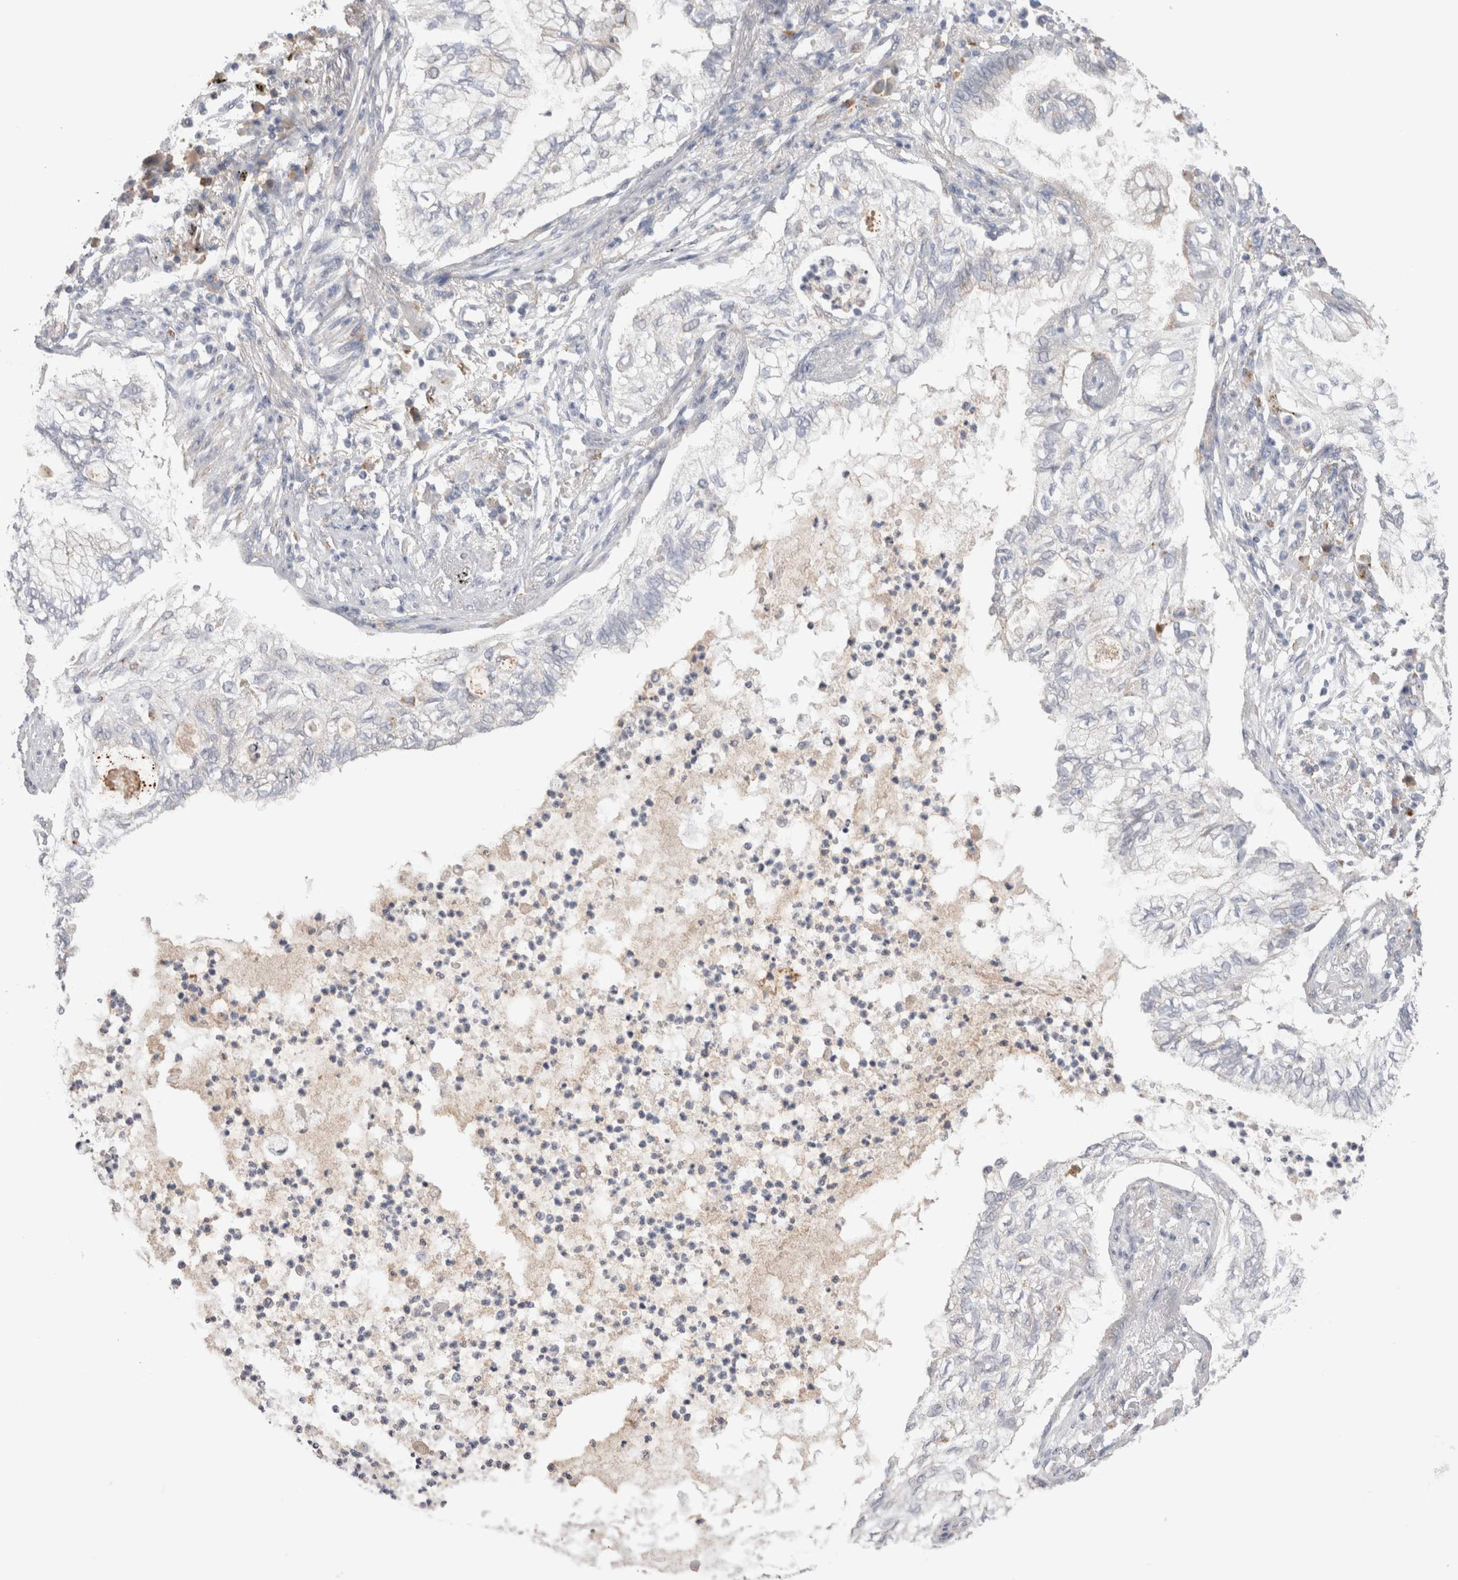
{"staining": {"intensity": "negative", "quantity": "none", "location": "none"}, "tissue": "lung cancer", "cell_type": "Tumor cells", "image_type": "cancer", "snomed": [{"axis": "morphology", "description": "Normal tissue, NOS"}, {"axis": "morphology", "description": "Adenocarcinoma, NOS"}, {"axis": "topography", "description": "Bronchus"}, {"axis": "topography", "description": "Lung"}], "caption": "Tumor cells show no significant protein expression in adenocarcinoma (lung).", "gene": "EPDR1", "patient": {"sex": "female", "age": 70}}